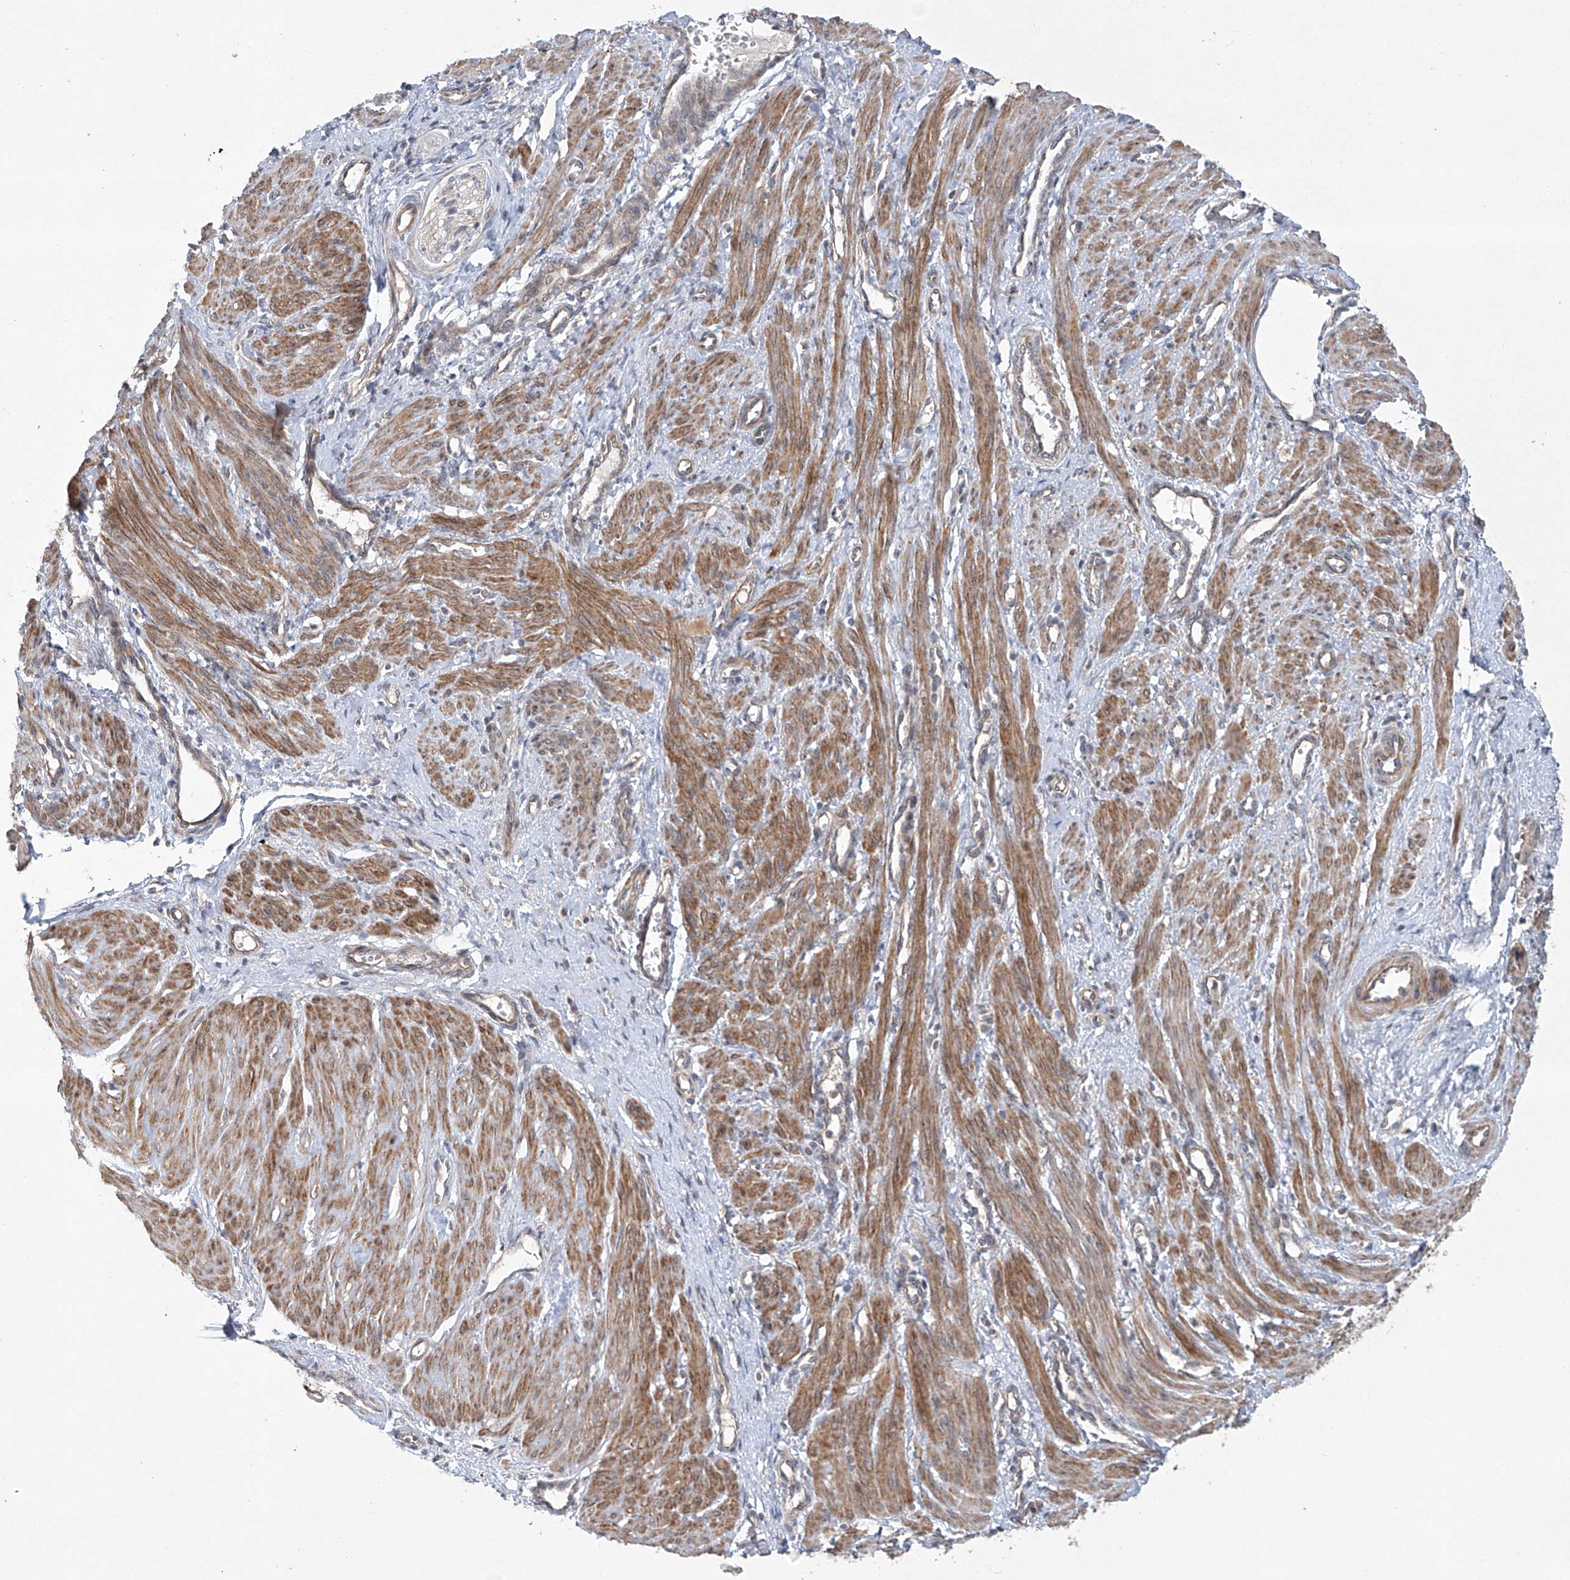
{"staining": {"intensity": "moderate", "quantity": ">75%", "location": "cytoplasmic/membranous"}, "tissue": "smooth muscle", "cell_type": "Smooth muscle cells", "image_type": "normal", "snomed": [{"axis": "morphology", "description": "Normal tissue, NOS"}, {"axis": "topography", "description": "Endometrium"}], "caption": "A medium amount of moderate cytoplasmic/membranous staining is appreciated in approximately >75% of smooth muscle cells in normal smooth muscle. Nuclei are stained in blue.", "gene": "KLC4", "patient": {"sex": "female", "age": 33}}